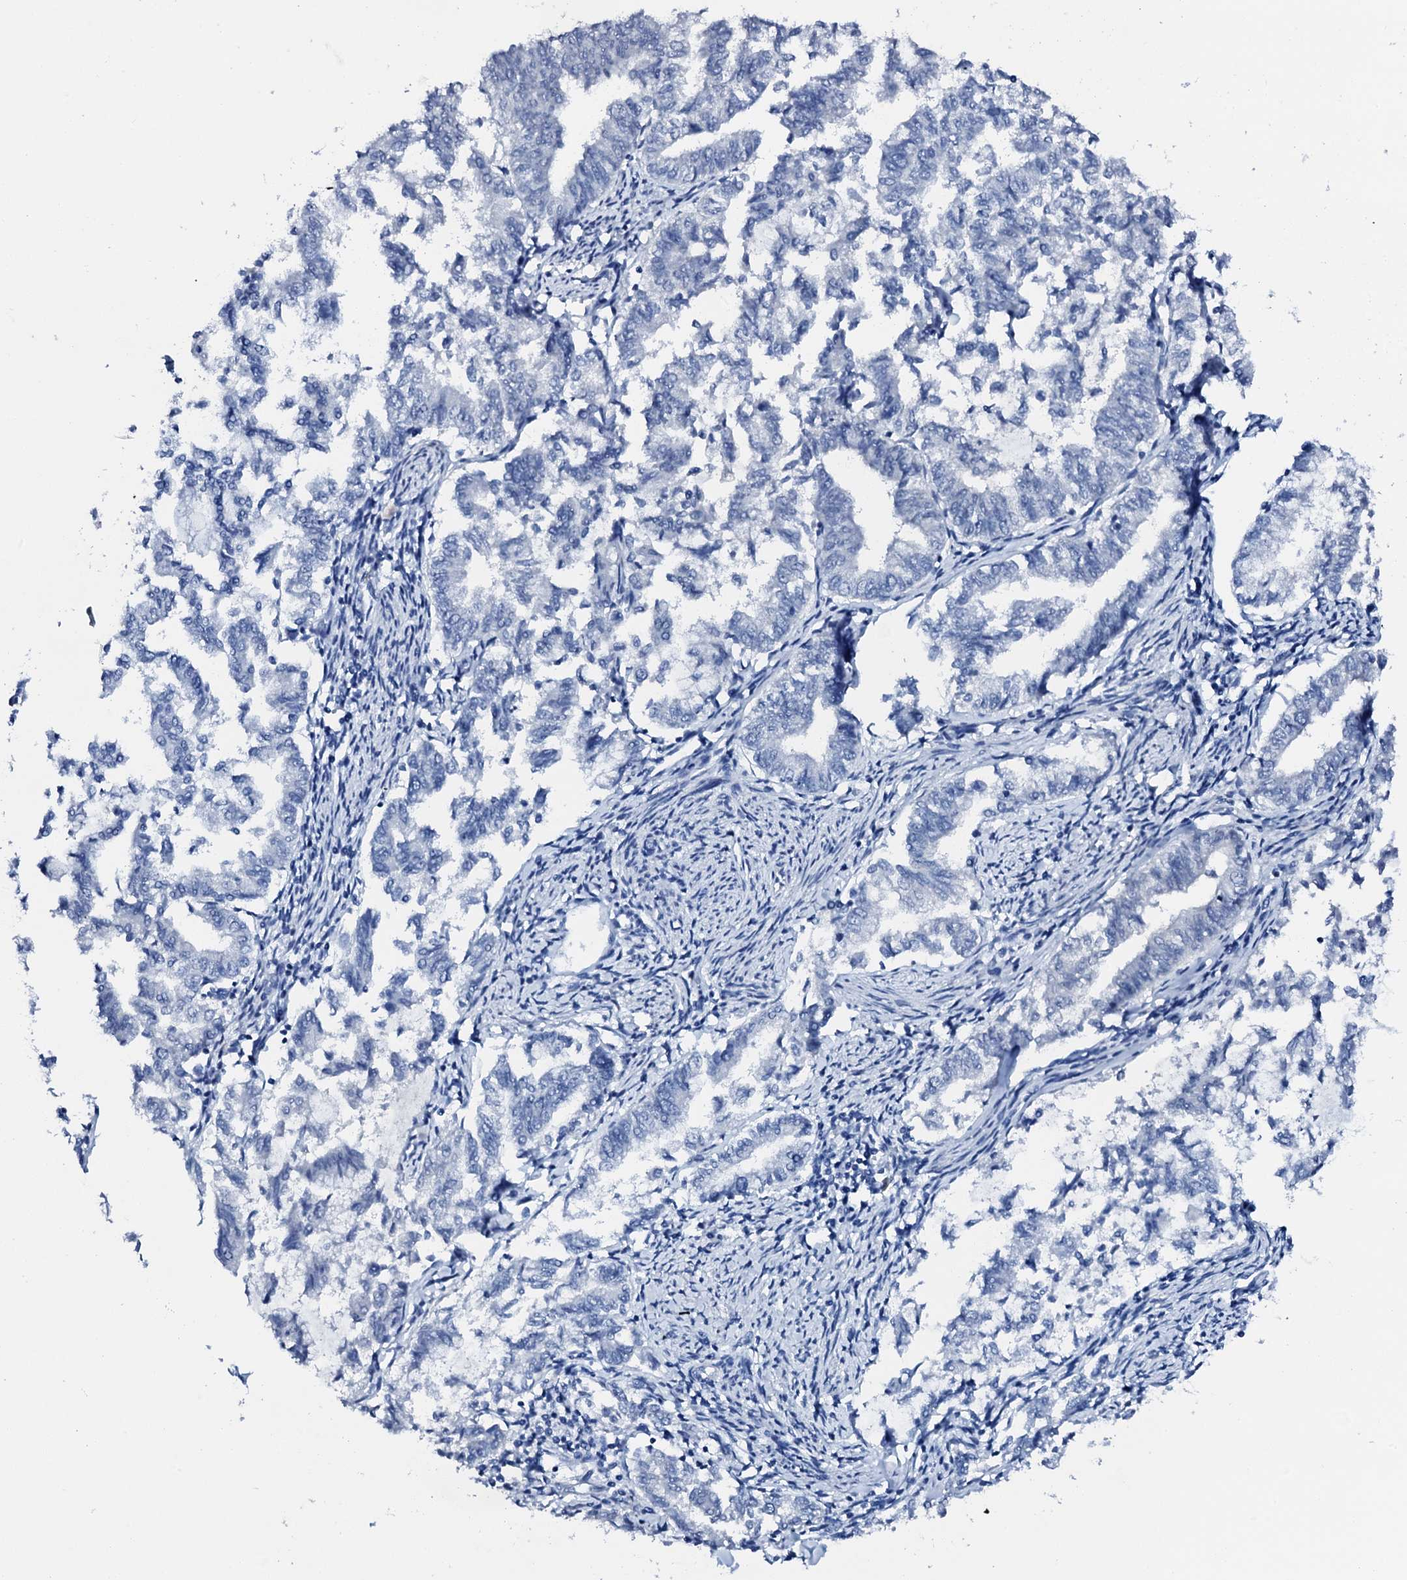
{"staining": {"intensity": "negative", "quantity": "none", "location": "none"}, "tissue": "endometrial cancer", "cell_type": "Tumor cells", "image_type": "cancer", "snomed": [{"axis": "morphology", "description": "Adenocarcinoma, NOS"}, {"axis": "topography", "description": "Endometrium"}], "caption": "Protein analysis of endometrial cancer (adenocarcinoma) exhibits no significant staining in tumor cells.", "gene": "PTH", "patient": {"sex": "female", "age": 79}}